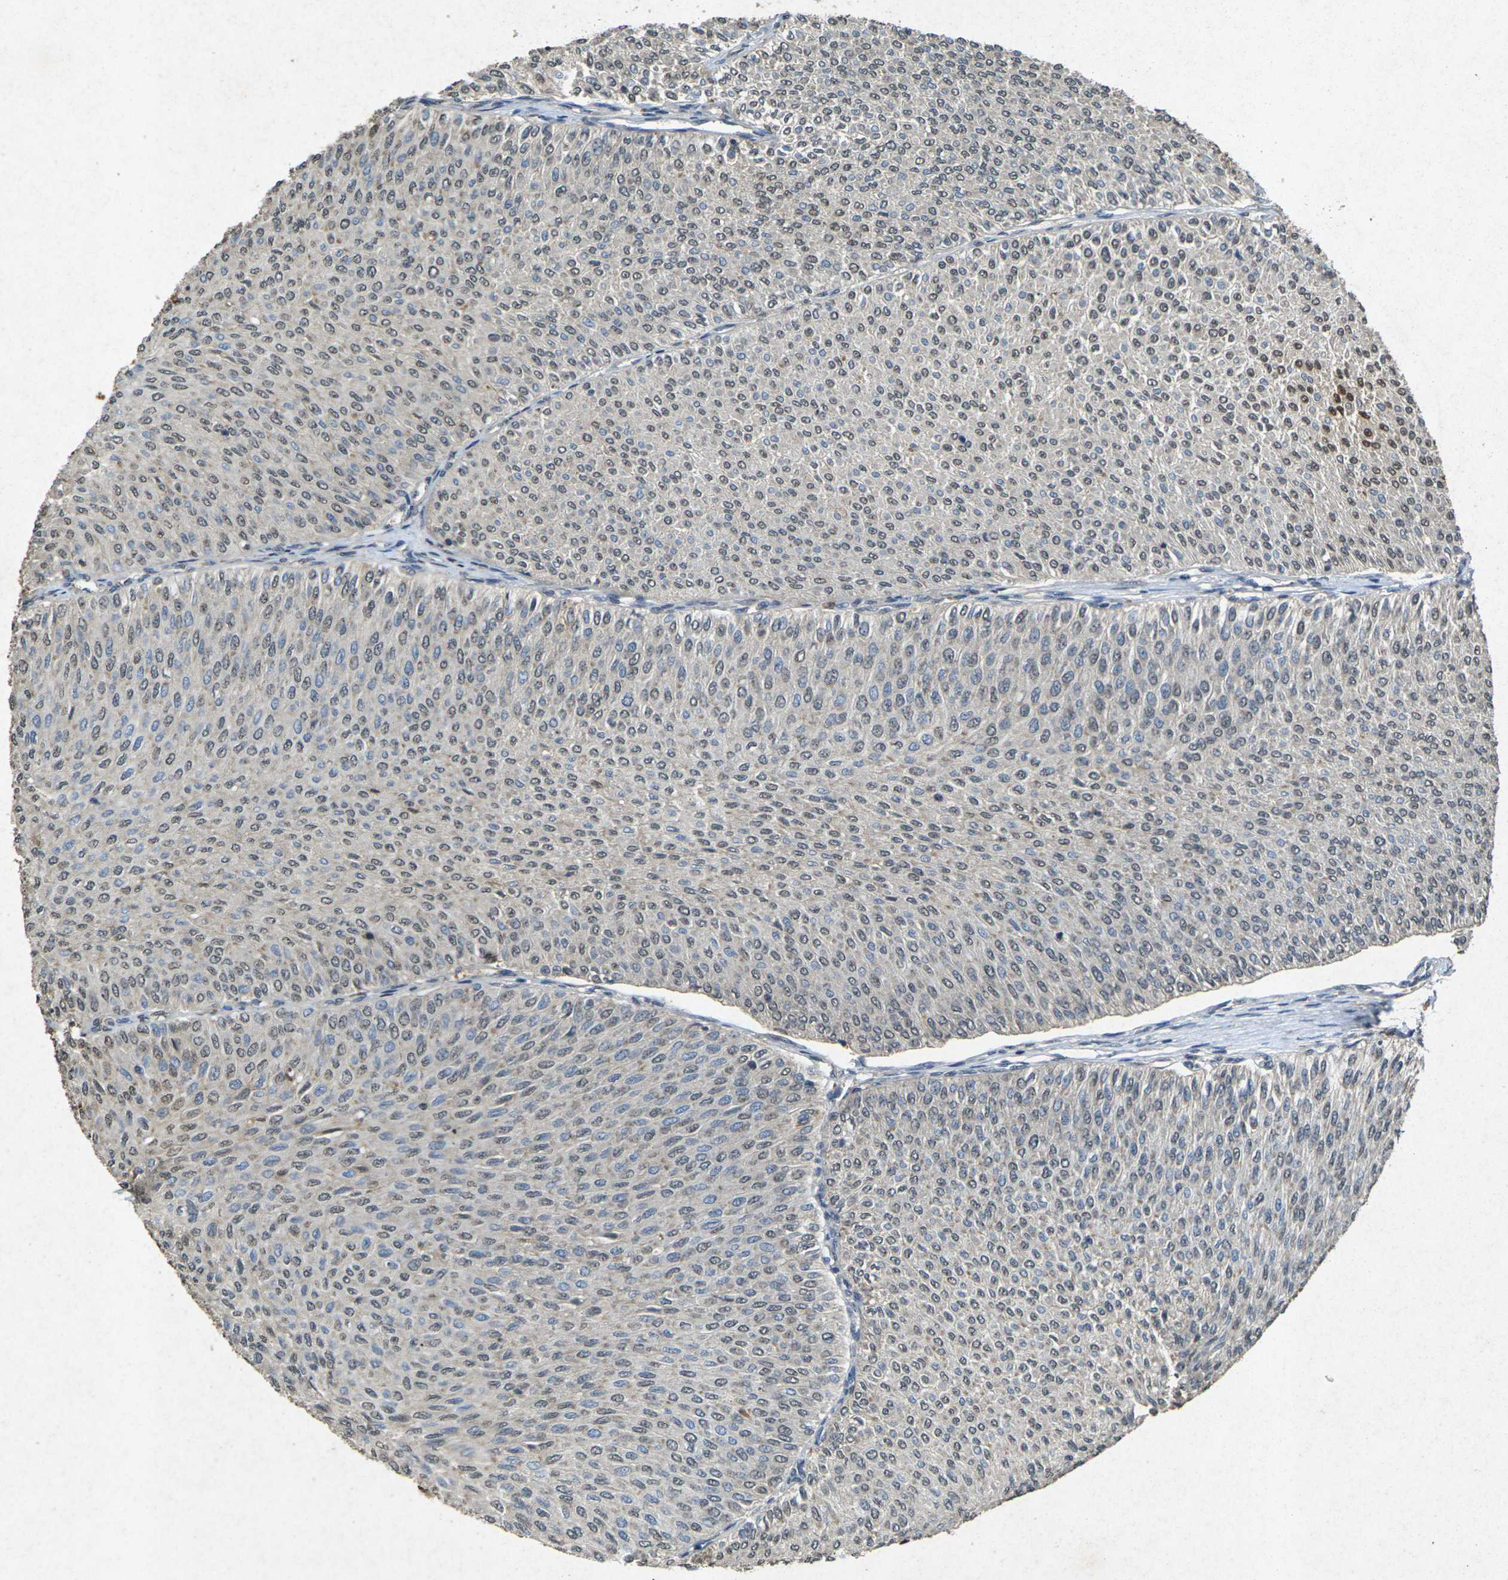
{"staining": {"intensity": "weak", "quantity": "<25%", "location": "cytoplasmic/membranous"}, "tissue": "urothelial cancer", "cell_type": "Tumor cells", "image_type": "cancer", "snomed": [{"axis": "morphology", "description": "Urothelial carcinoma, Low grade"}, {"axis": "topography", "description": "Urinary bladder"}], "caption": "High power microscopy photomicrograph of an immunohistochemistry (IHC) histopathology image of urothelial cancer, revealing no significant staining in tumor cells.", "gene": "RGMA", "patient": {"sex": "male", "age": 78}}